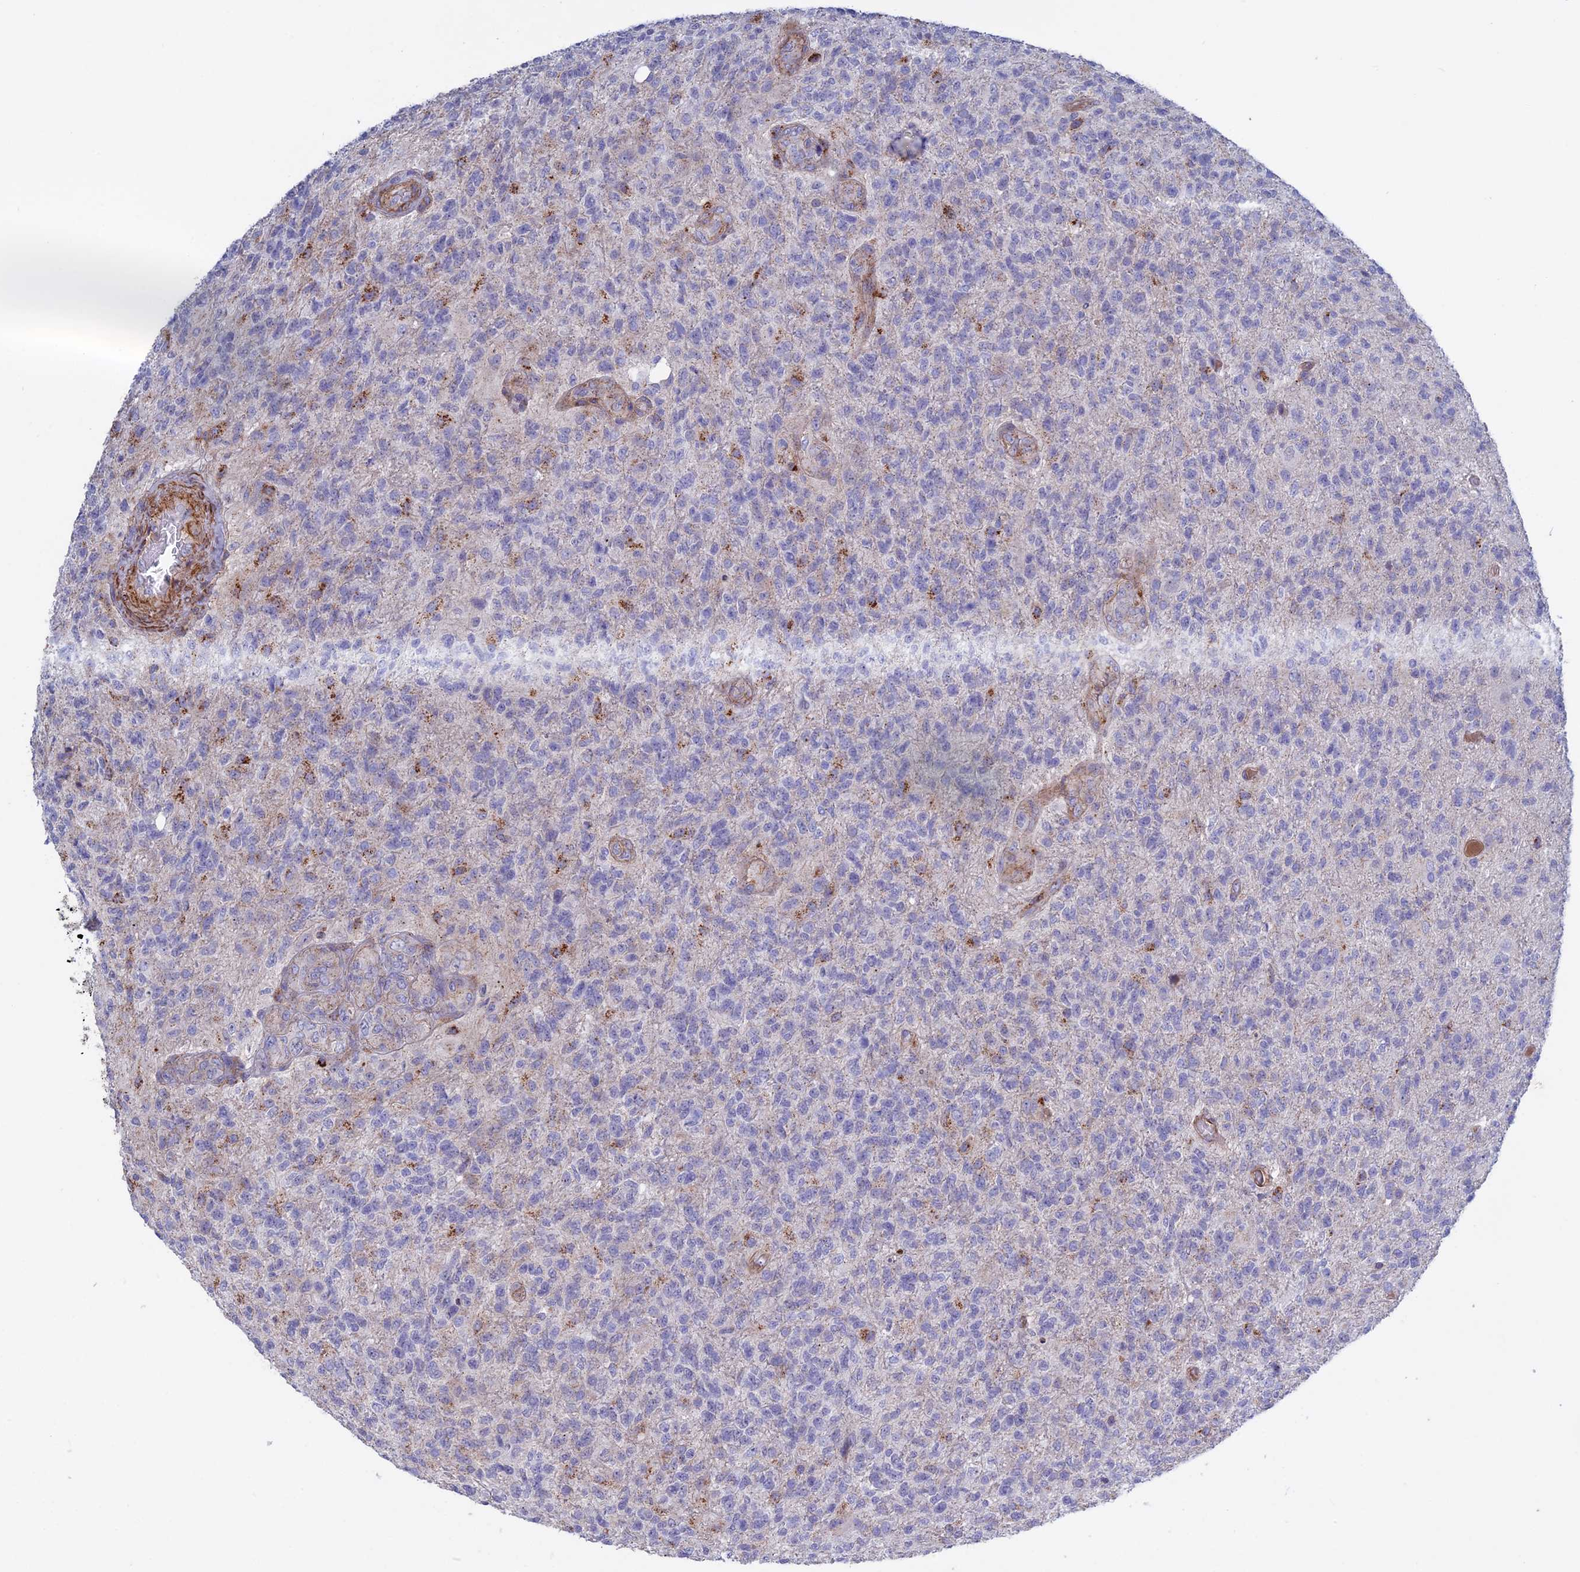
{"staining": {"intensity": "negative", "quantity": "none", "location": "none"}, "tissue": "glioma", "cell_type": "Tumor cells", "image_type": "cancer", "snomed": [{"axis": "morphology", "description": "Glioma, malignant, High grade"}, {"axis": "topography", "description": "Brain"}], "caption": "Tumor cells are negative for brown protein staining in glioma.", "gene": "LYPD5", "patient": {"sex": "male", "age": 56}}